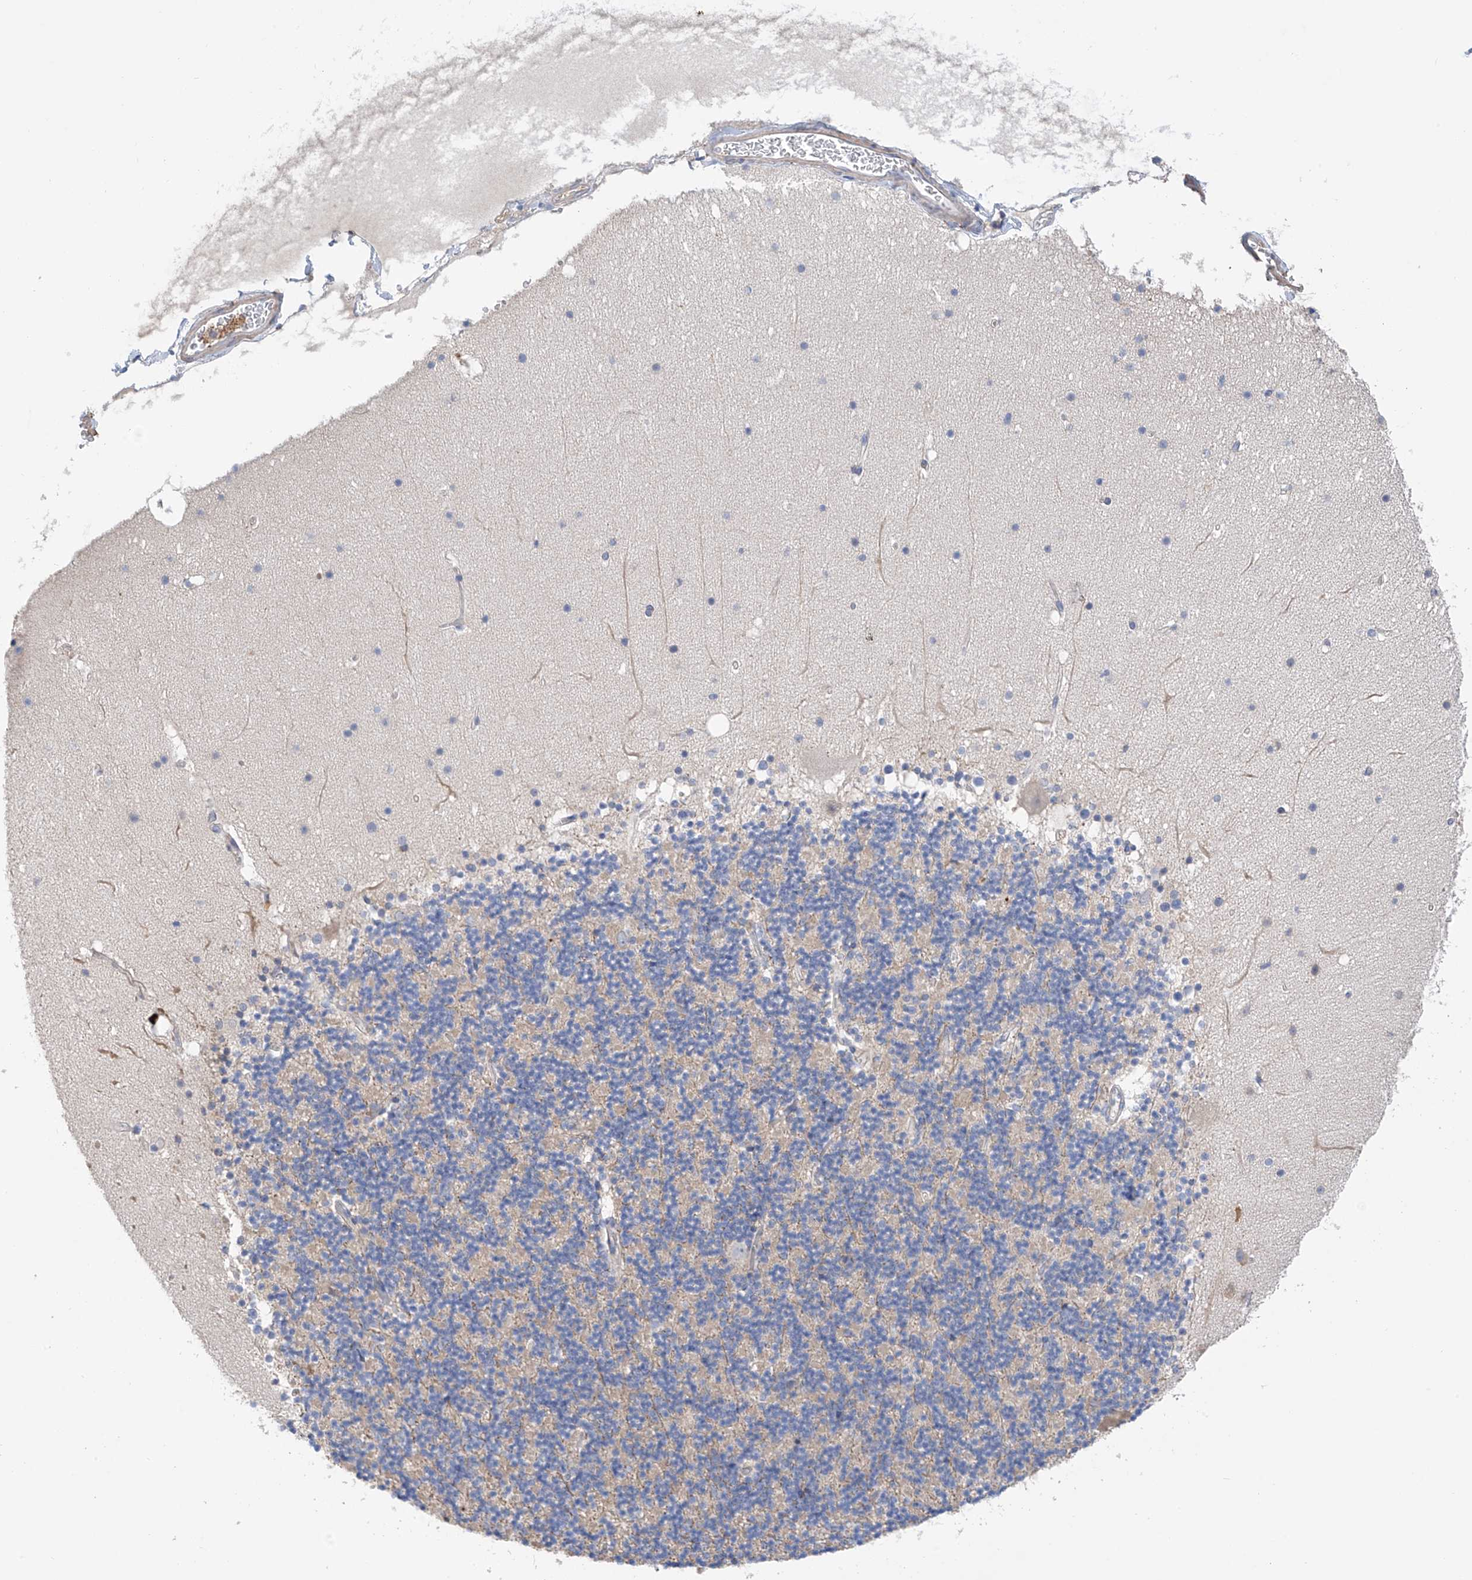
{"staining": {"intensity": "negative", "quantity": "none", "location": "none"}, "tissue": "cerebellum", "cell_type": "Cells in granular layer", "image_type": "normal", "snomed": [{"axis": "morphology", "description": "Normal tissue, NOS"}, {"axis": "topography", "description": "Cerebellum"}], "caption": "DAB (3,3'-diaminobenzidine) immunohistochemical staining of normal human cerebellum shows no significant expression in cells in granular layer.", "gene": "REC8", "patient": {"sex": "male", "age": 57}}